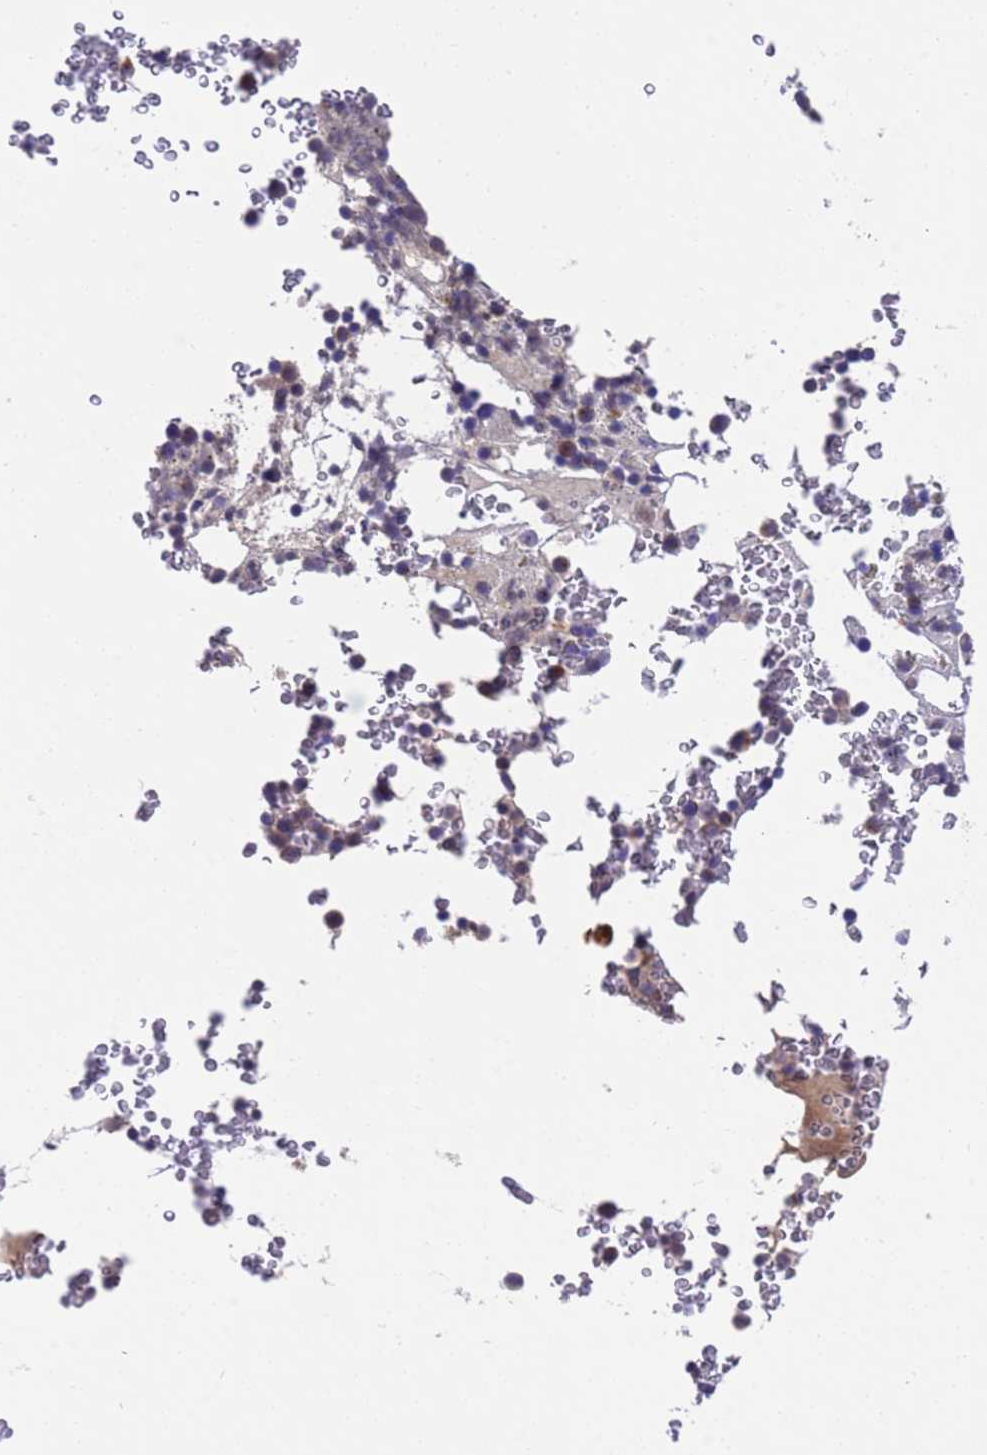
{"staining": {"intensity": "negative", "quantity": "none", "location": "none"}, "tissue": "bone marrow", "cell_type": "Hematopoietic cells", "image_type": "normal", "snomed": [{"axis": "morphology", "description": "Normal tissue, NOS"}, {"axis": "topography", "description": "Bone marrow"}], "caption": "High magnification brightfield microscopy of benign bone marrow stained with DAB (brown) and counterstained with hematoxylin (blue): hematopoietic cells show no significant positivity.", "gene": "DCAF12L1", "patient": {"sex": "male", "age": 58}}